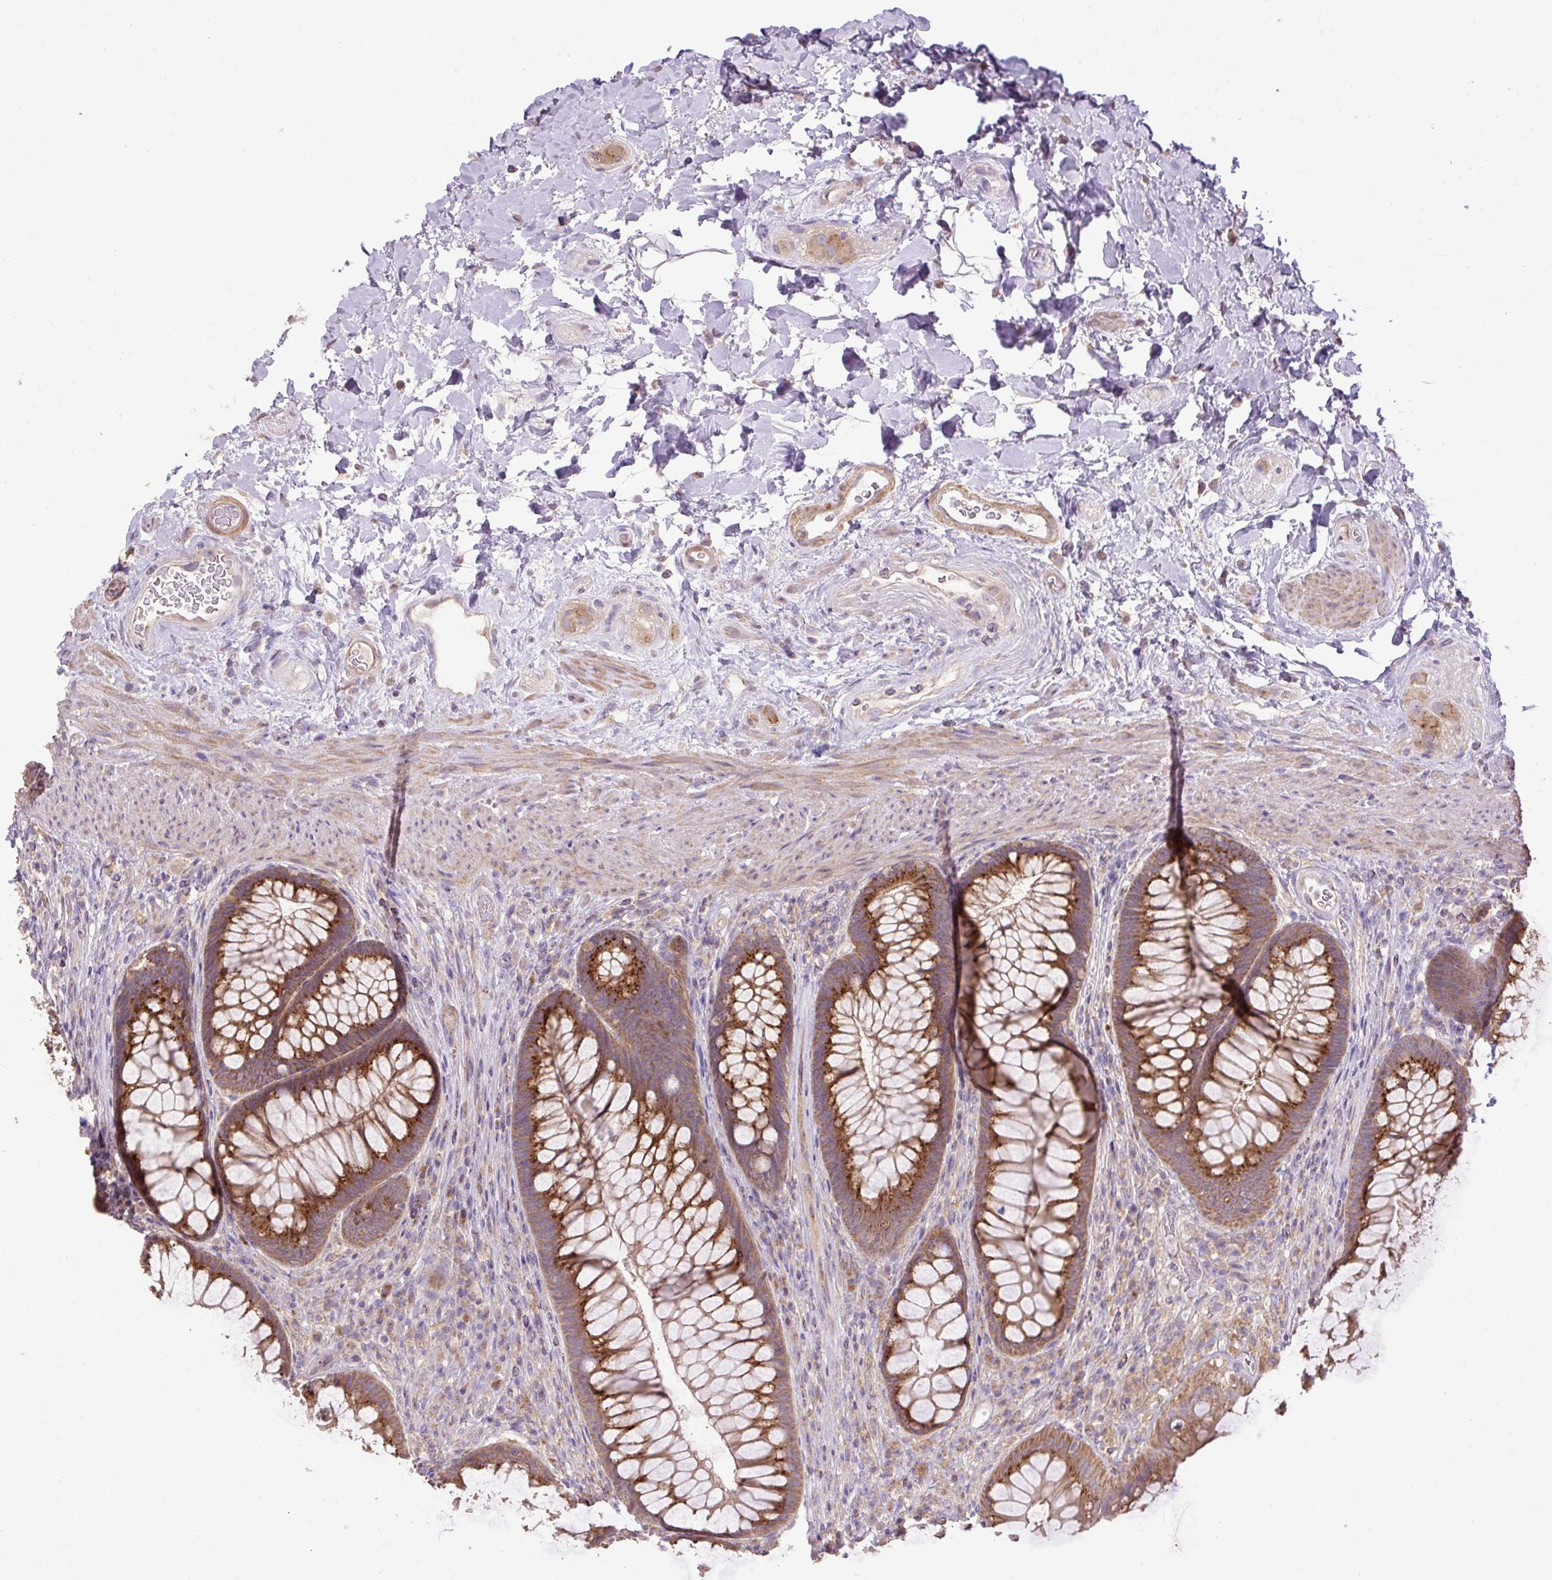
{"staining": {"intensity": "strong", "quantity": "25%-75%", "location": "cytoplasmic/membranous"}, "tissue": "rectum", "cell_type": "Glandular cells", "image_type": "normal", "snomed": [{"axis": "morphology", "description": "Normal tissue, NOS"}, {"axis": "topography", "description": "Rectum"}], "caption": "Glandular cells reveal high levels of strong cytoplasmic/membranous positivity in about 25%-75% of cells in benign human rectum.", "gene": "ABR", "patient": {"sex": "male", "age": 53}}